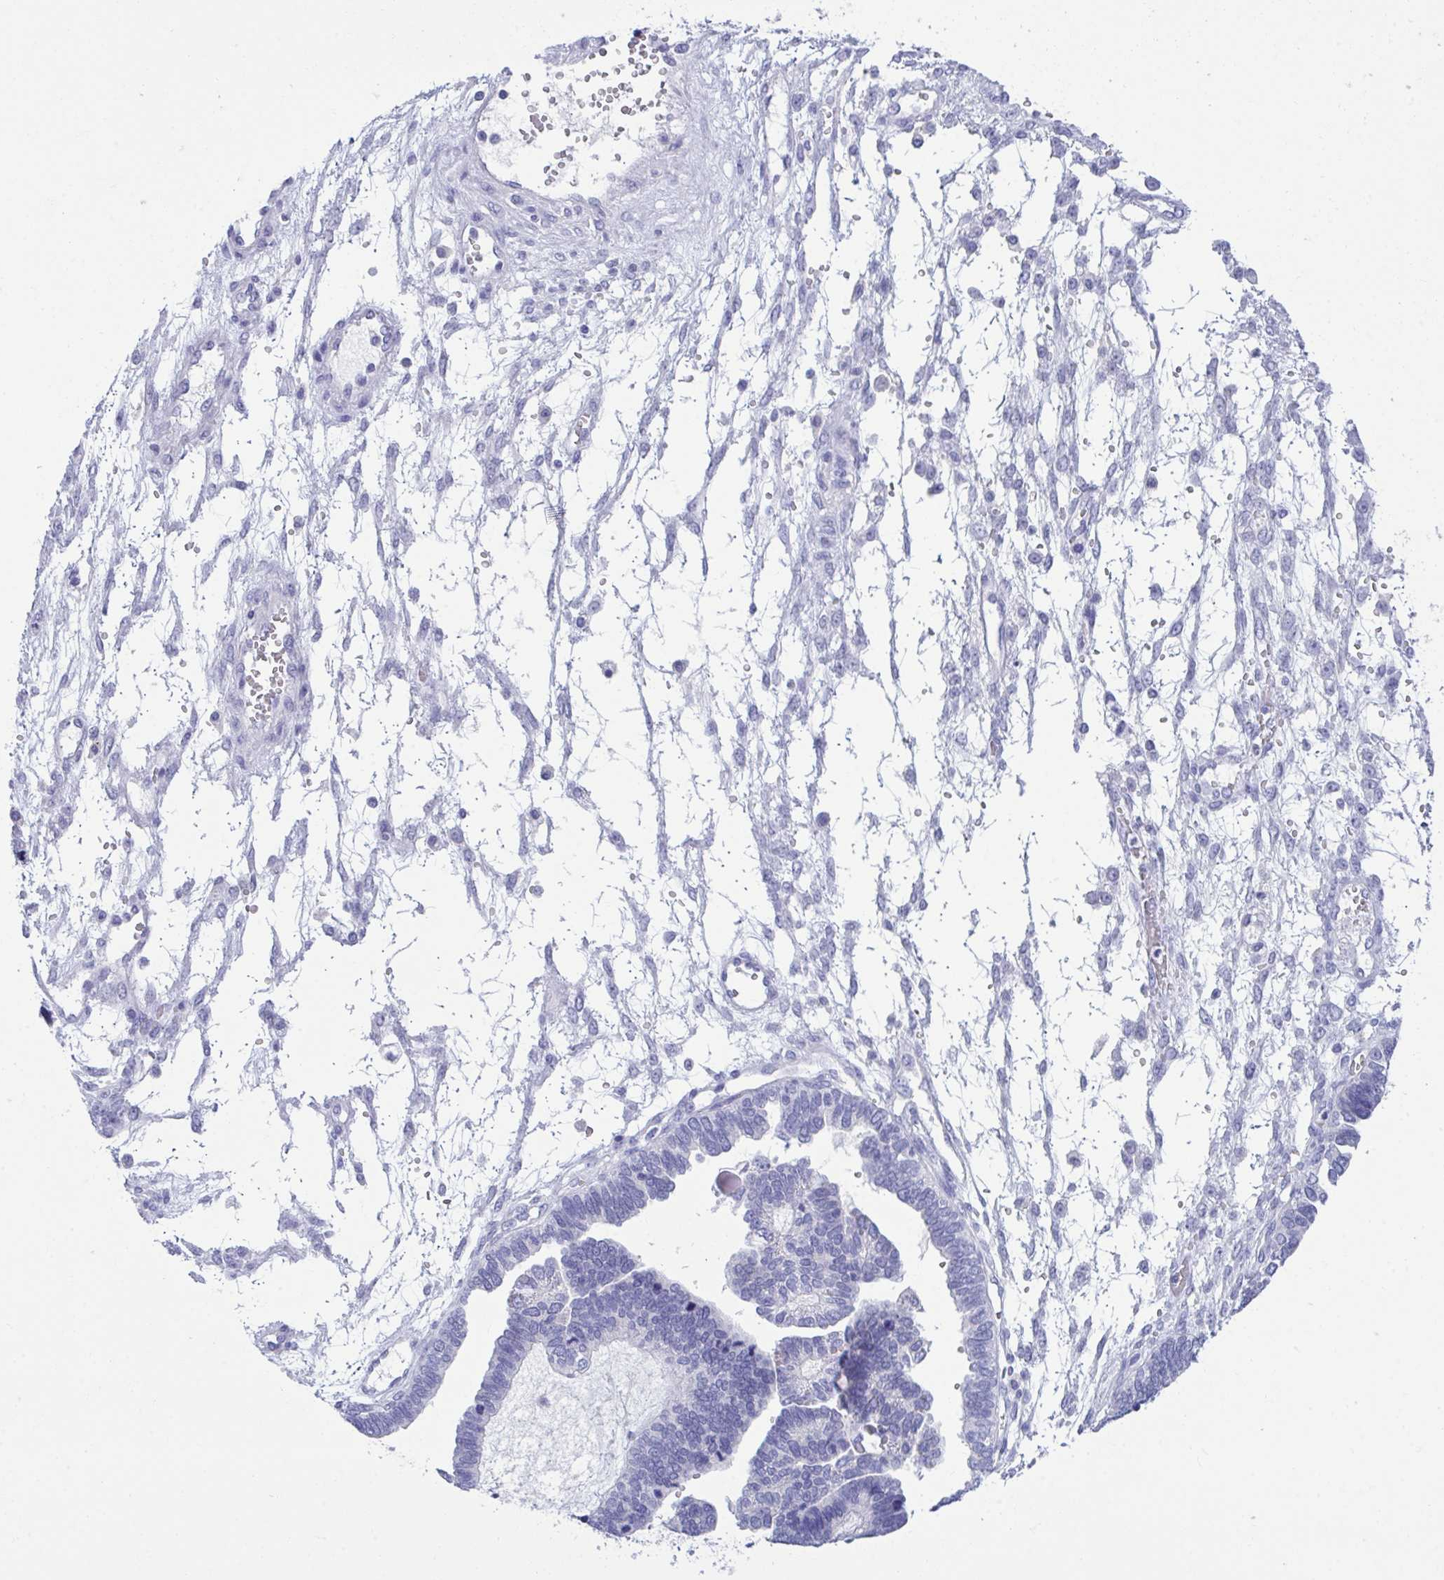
{"staining": {"intensity": "negative", "quantity": "none", "location": "none"}, "tissue": "ovarian cancer", "cell_type": "Tumor cells", "image_type": "cancer", "snomed": [{"axis": "morphology", "description": "Cystadenocarcinoma, serous, NOS"}, {"axis": "topography", "description": "Ovary"}], "caption": "A high-resolution histopathology image shows immunohistochemistry (IHC) staining of ovarian cancer (serous cystadenocarcinoma), which reveals no significant positivity in tumor cells.", "gene": "PLEKHH1", "patient": {"sex": "female", "age": 51}}